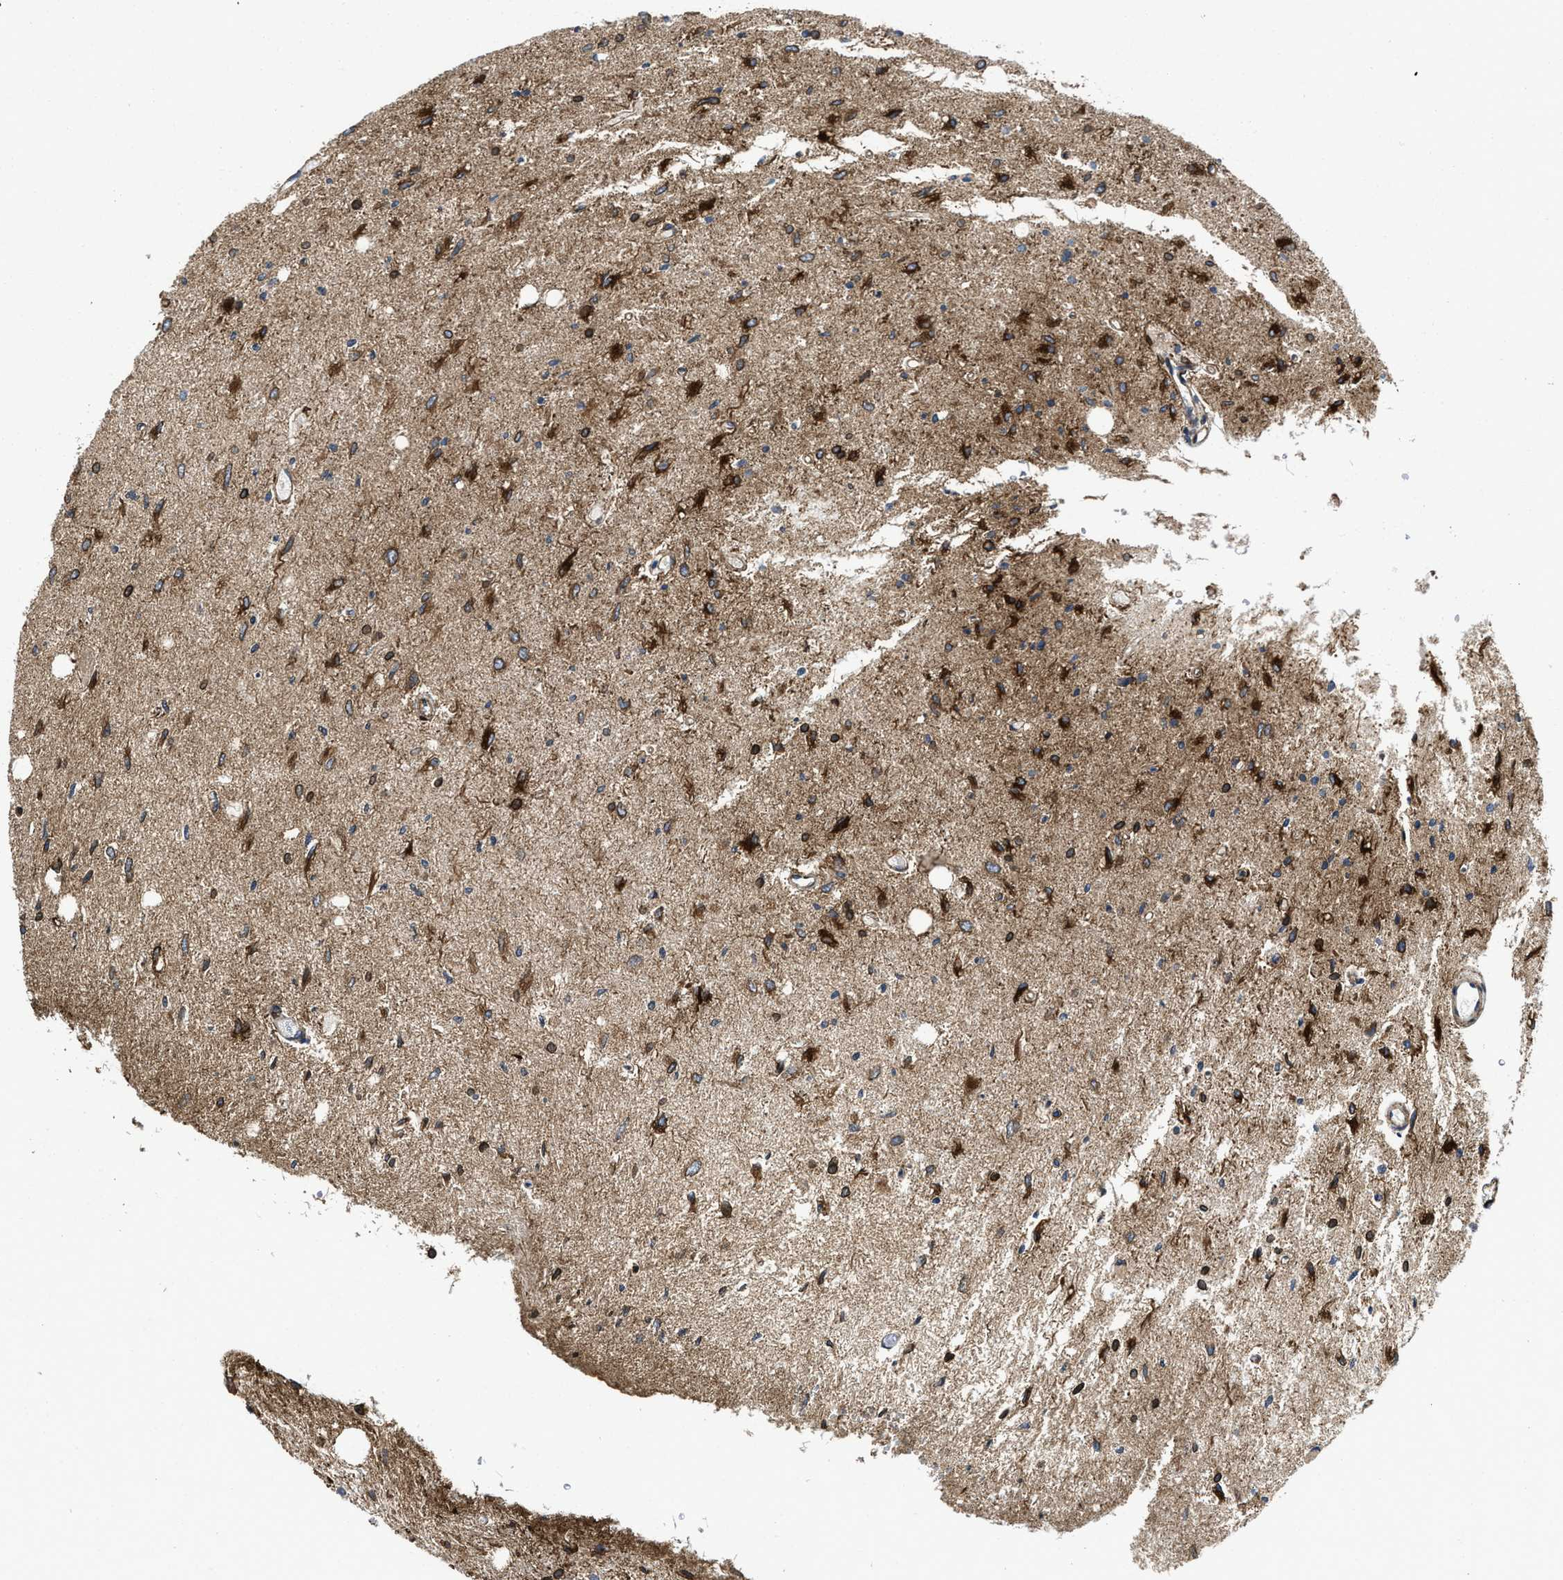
{"staining": {"intensity": "strong", "quantity": ">75%", "location": "cytoplasmic/membranous"}, "tissue": "glioma", "cell_type": "Tumor cells", "image_type": "cancer", "snomed": [{"axis": "morphology", "description": "Glioma, malignant, Low grade"}, {"axis": "topography", "description": "Brain"}], "caption": "An image of human glioma stained for a protein shows strong cytoplasmic/membranous brown staining in tumor cells. The staining was performed using DAB (3,3'-diaminobenzidine) to visualize the protein expression in brown, while the nuclei were stained in blue with hematoxylin (Magnification: 20x).", "gene": "ERLIN2", "patient": {"sex": "male", "age": 77}}